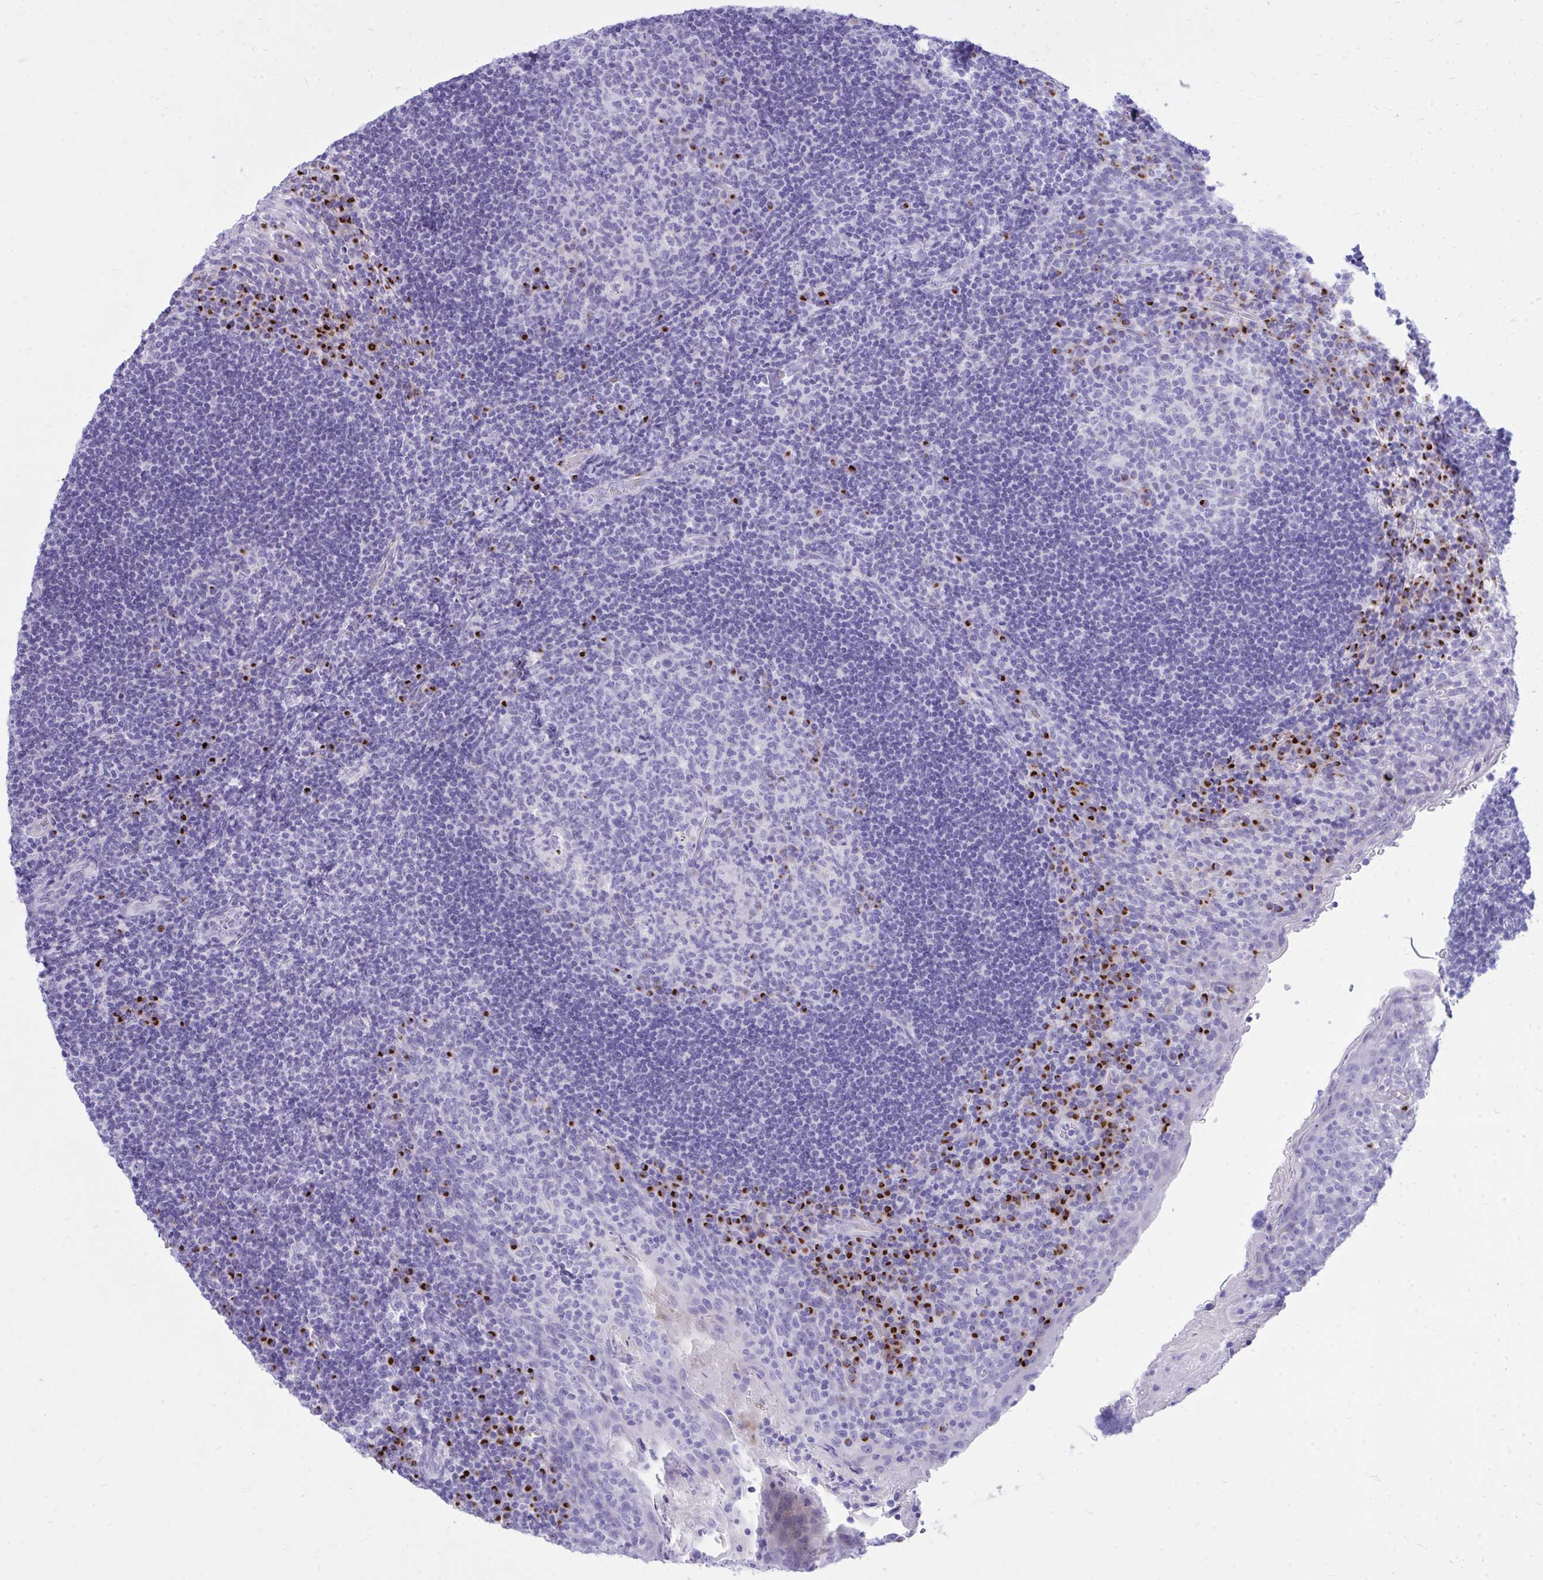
{"staining": {"intensity": "strong", "quantity": "<25%", "location": "cytoplasmic/membranous"}, "tissue": "tonsil", "cell_type": "Germinal center cells", "image_type": "normal", "snomed": [{"axis": "morphology", "description": "Normal tissue, NOS"}, {"axis": "topography", "description": "Tonsil"}], "caption": "IHC staining of normal tonsil, which exhibits medium levels of strong cytoplasmic/membranous positivity in approximately <25% of germinal center cells indicating strong cytoplasmic/membranous protein expression. The staining was performed using DAB (brown) for protein detection and nuclei were counterstained in hematoxylin (blue).", "gene": "ANKDD1B", "patient": {"sex": "male", "age": 17}}